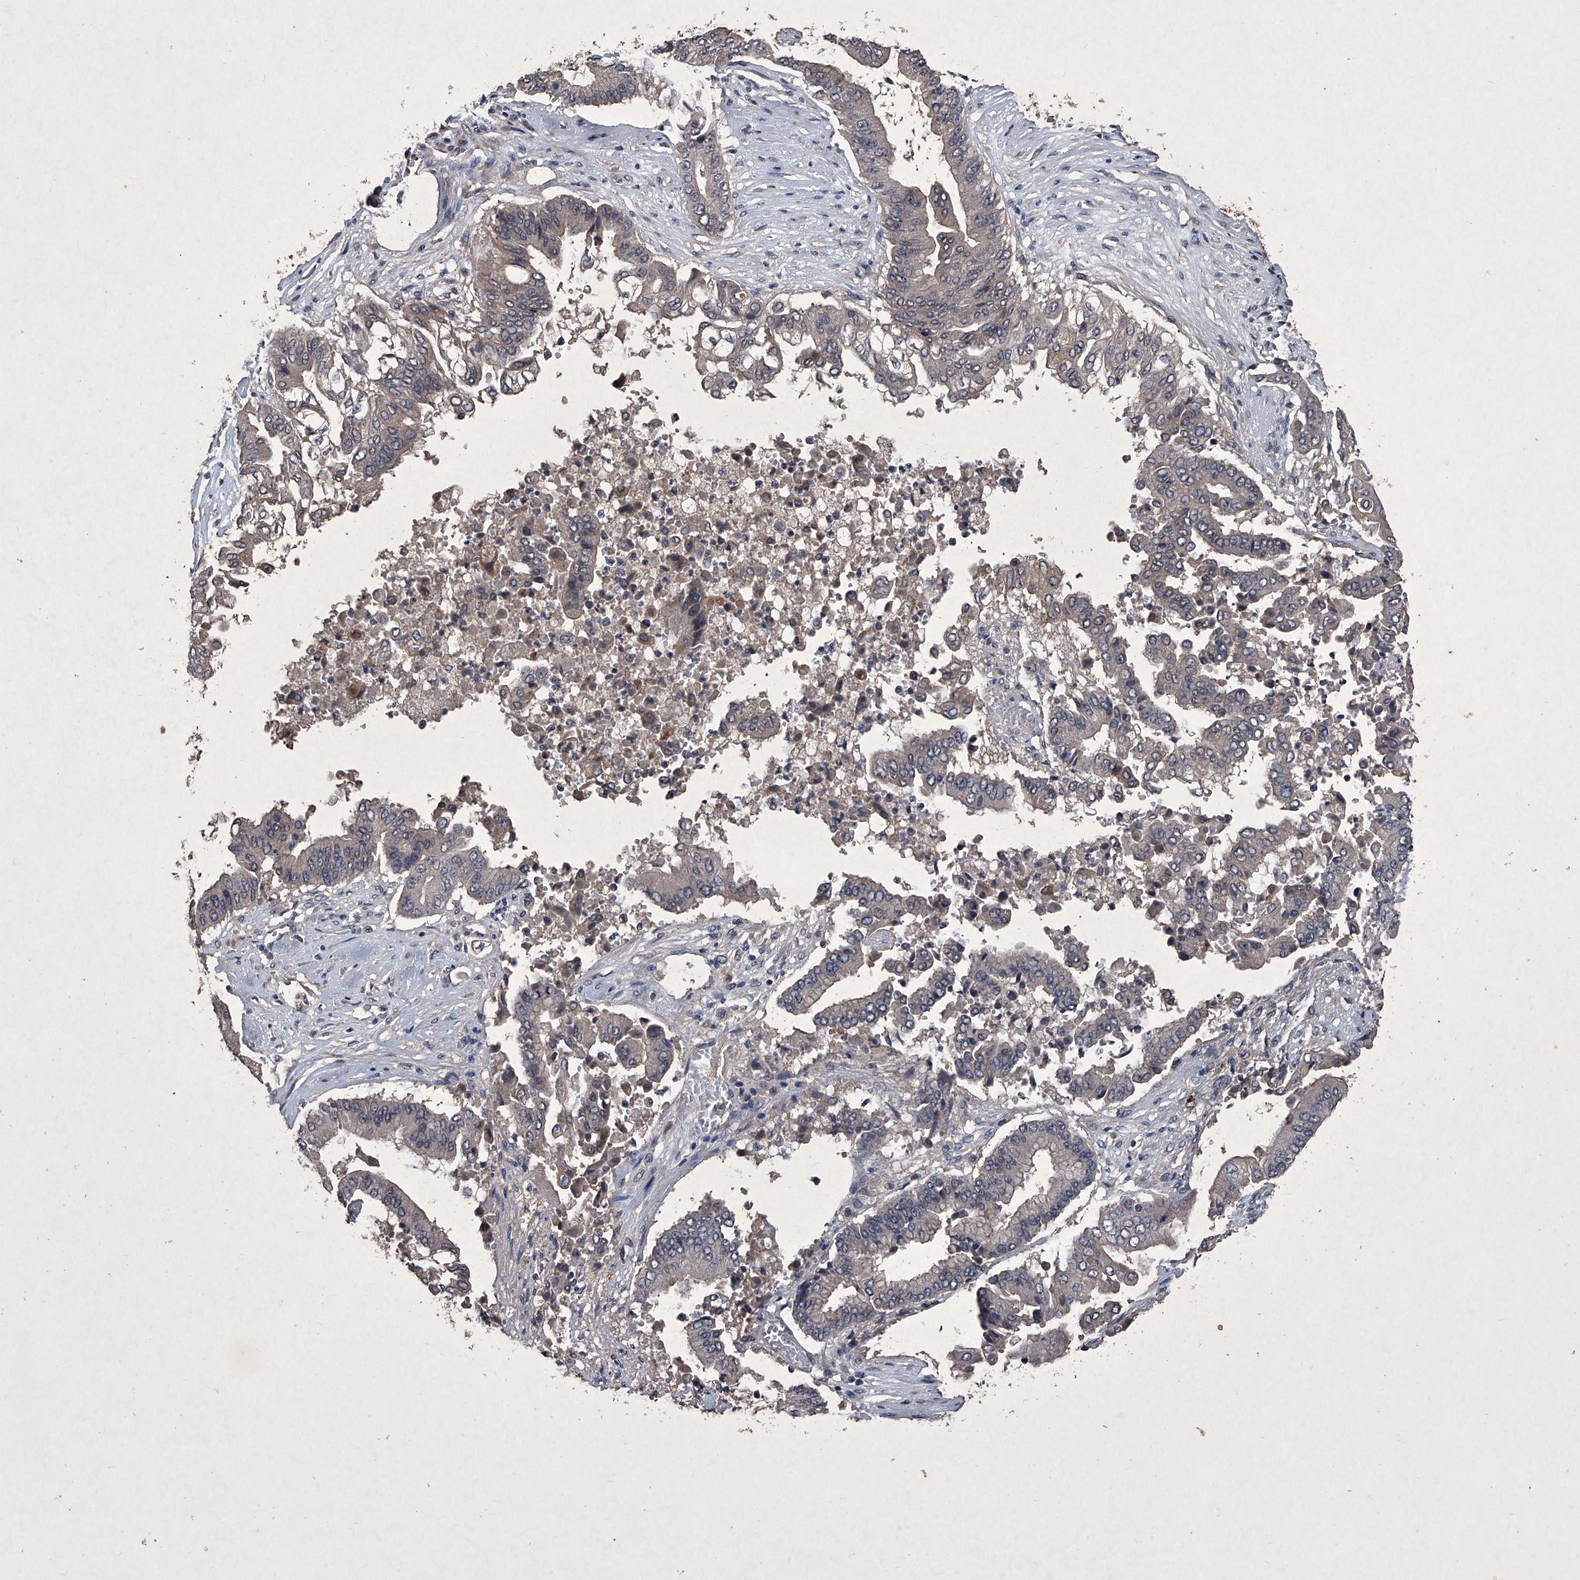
{"staining": {"intensity": "negative", "quantity": "none", "location": "none"}, "tissue": "pancreatic cancer", "cell_type": "Tumor cells", "image_type": "cancer", "snomed": [{"axis": "morphology", "description": "Adenocarcinoma, NOS"}, {"axis": "topography", "description": "Pancreas"}], "caption": "This micrograph is of pancreatic cancer (adenocarcinoma) stained with immunohistochemistry to label a protein in brown with the nuclei are counter-stained blue. There is no expression in tumor cells.", "gene": "MAPKAP1", "patient": {"sex": "female", "age": 77}}